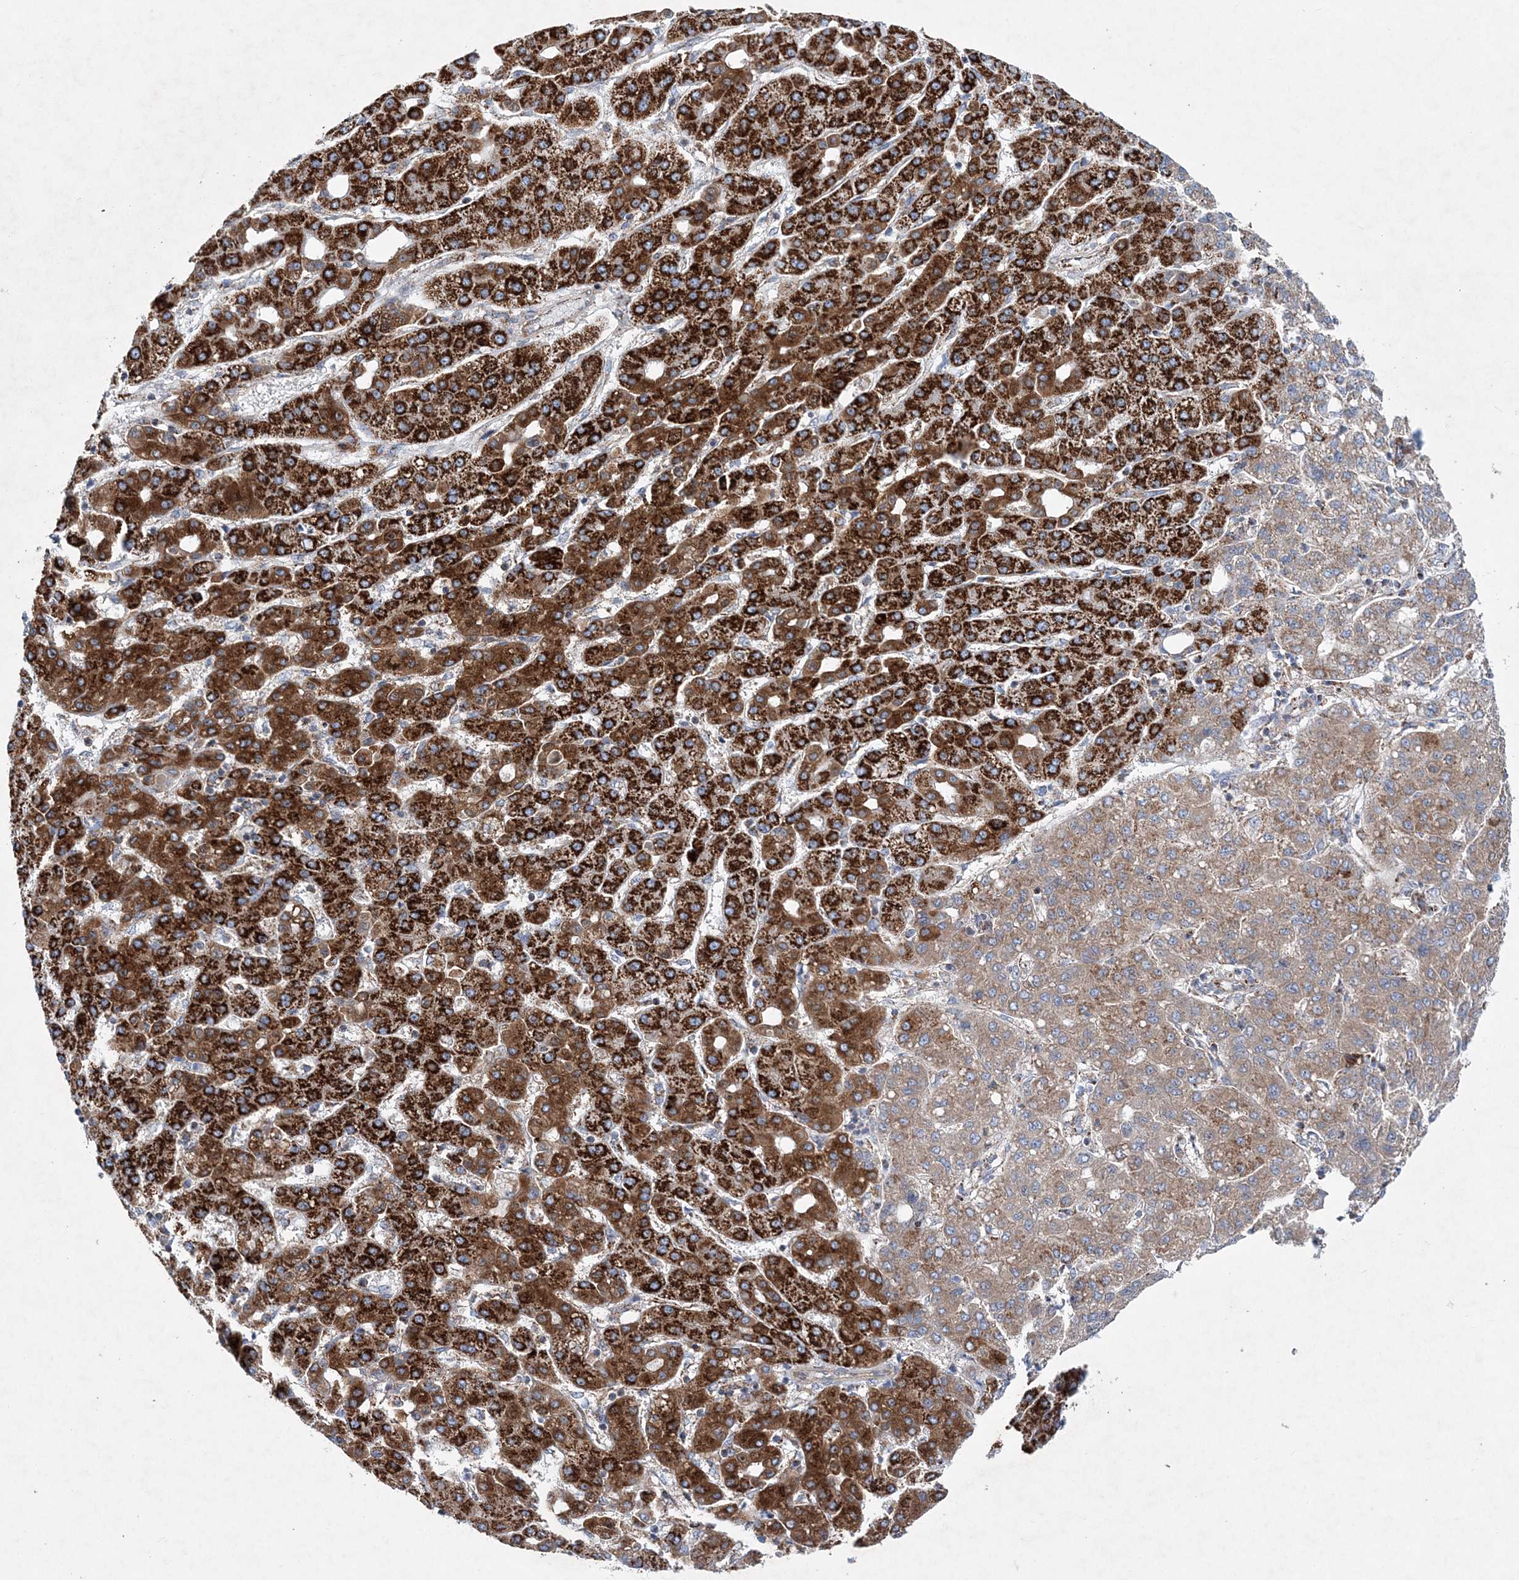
{"staining": {"intensity": "strong", "quantity": ">75%", "location": "cytoplasmic/membranous"}, "tissue": "liver cancer", "cell_type": "Tumor cells", "image_type": "cancer", "snomed": [{"axis": "morphology", "description": "Carcinoma, Hepatocellular, NOS"}, {"axis": "topography", "description": "Liver"}], "caption": "Immunohistochemistry (DAB (3,3'-diaminobenzidine)) staining of human liver hepatocellular carcinoma reveals strong cytoplasmic/membranous protein expression in about >75% of tumor cells.", "gene": "NGLY1", "patient": {"sex": "male", "age": 65}}